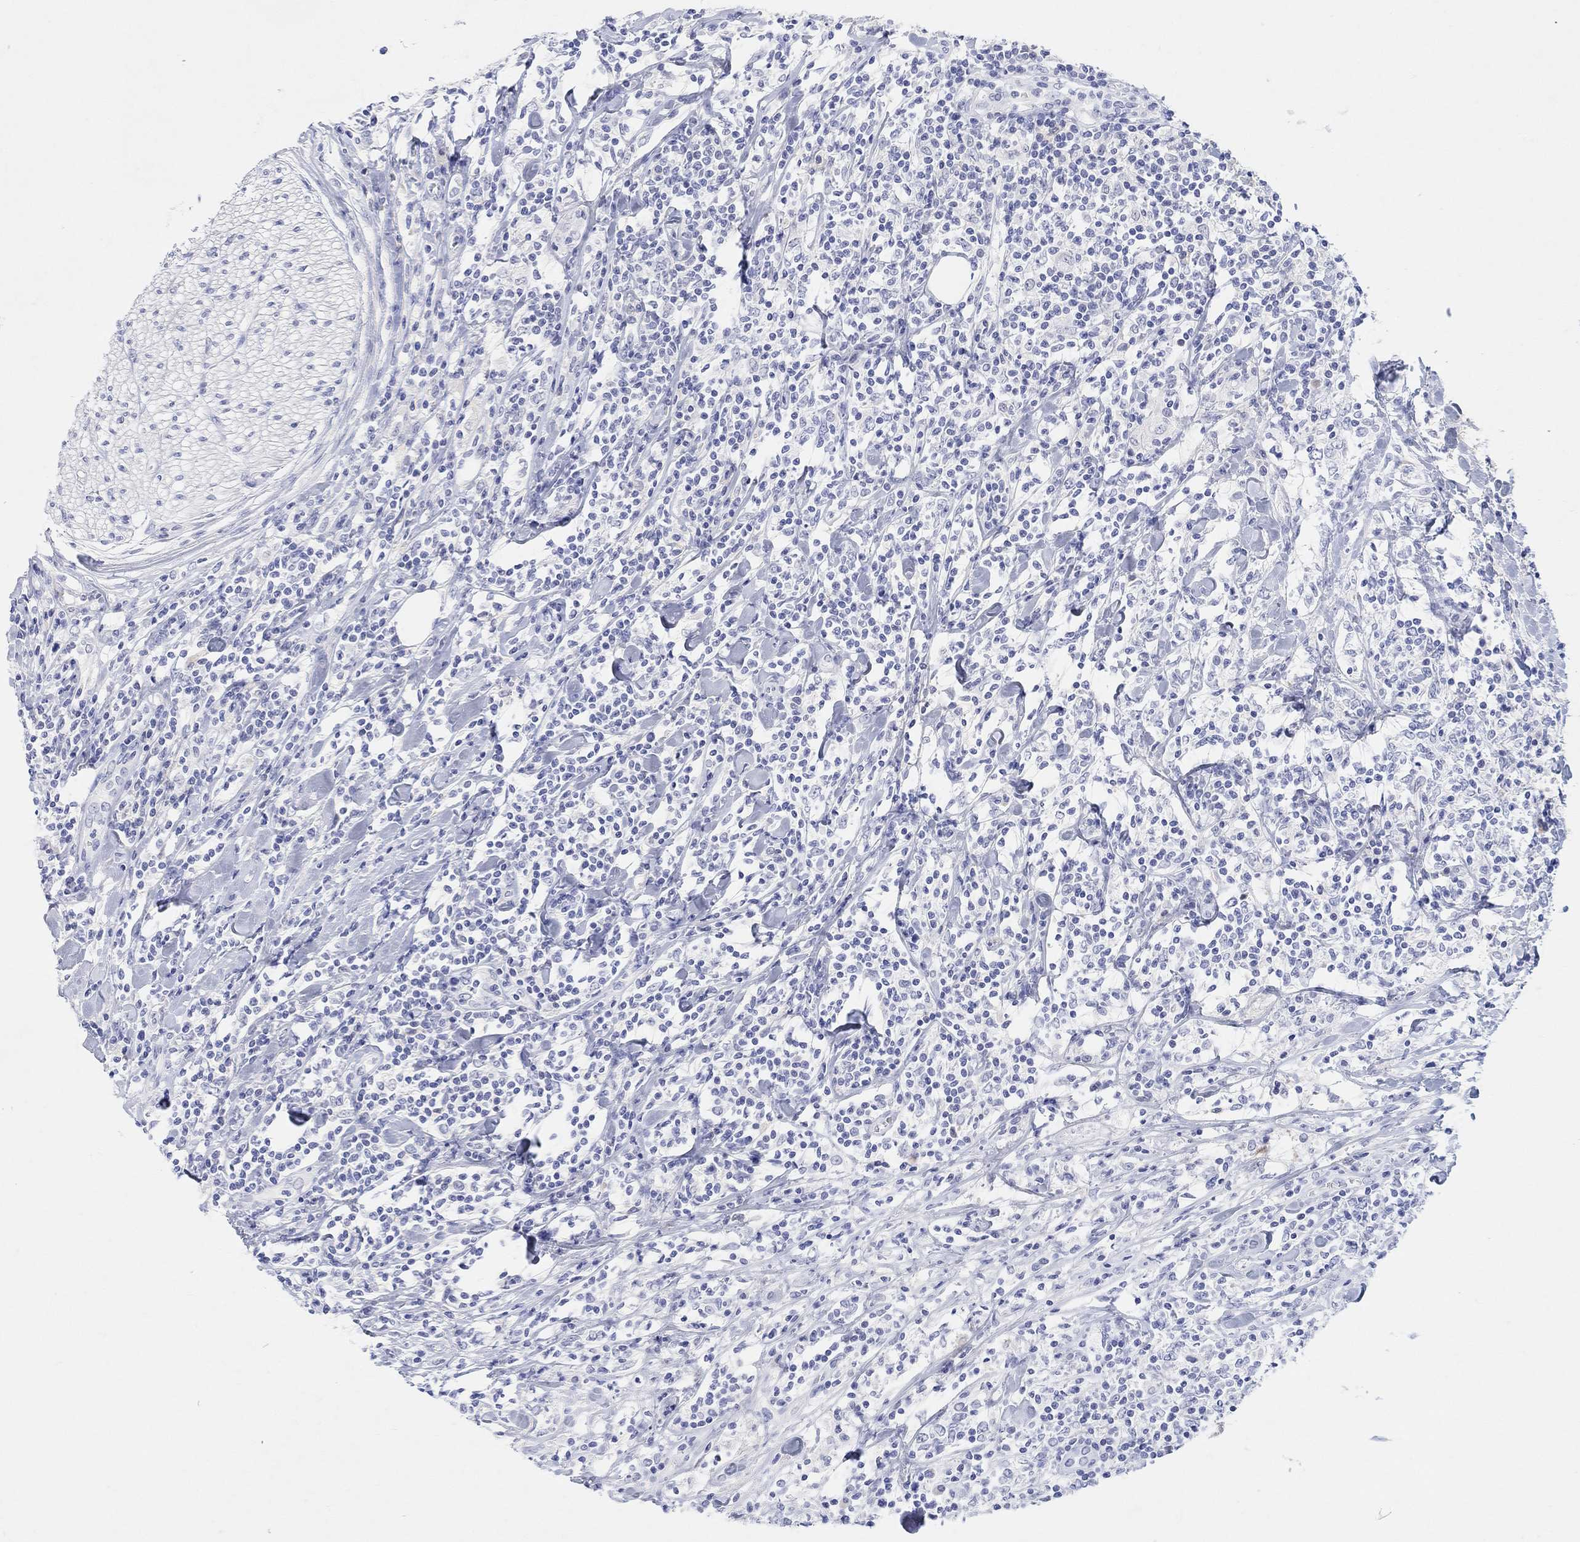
{"staining": {"intensity": "negative", "quantity": "none", "location": "none"}, "tissue": "lymphoma", "cell_type": "Tumor cells", "image_type": "cancer", "snomed": [{"axis": "morphology", "description": "Malignant lymphoma, non-Hodgkin's type, High grade"}, {"axis": "topography", "description": "Lymph node"}], "caption": "The image displays no significant staining in tumor cells of lymphoma. The staining is performed using DAB brown chromogen with nuclei counter-stained in using hematoxylin.", "gene": "TYR", "patient": {"sex": "female", "age": 84}}